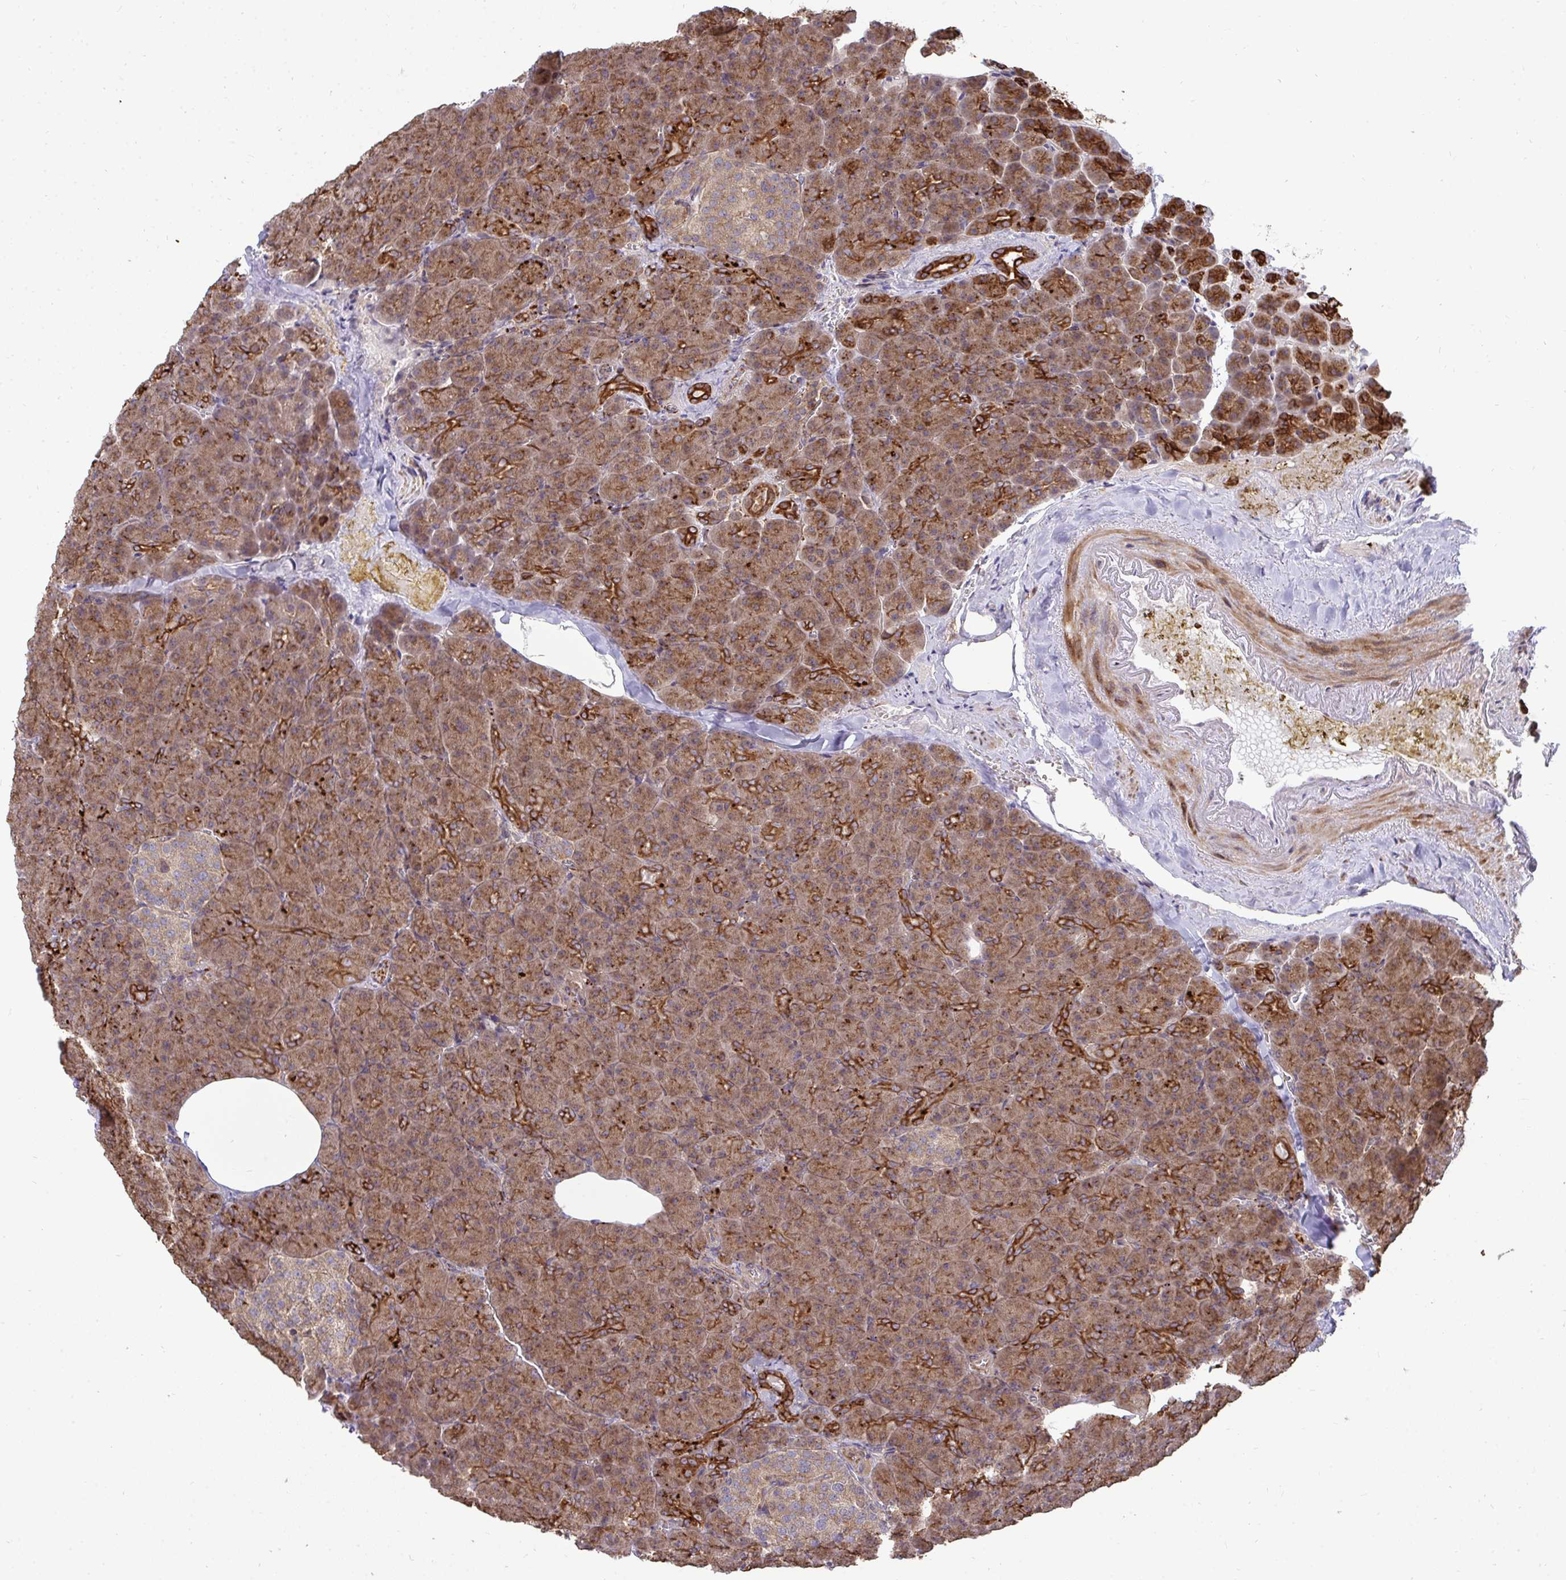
{"staining": {"intensity": "strong", "quantity": ">75%", "location": "cytoplasmic/membranous"}, "tissue": "pancreas", "cell_type": "Exocrine glandular cells", "image_type": "normal", "snomed": [{"axis": "morphology", "description": "Normal tissue, NOS"}, {"axis": "topography", "description": "Pancreas"}], "caption": "Protein expression analysis of normal human pancreas reveals strong cytoplasmic/membranous positivity in about >75% of exocrine glandular cells. (DAB = brown stain, brightfield microscopy at high magnification).", "gene": "TRIM44", "patient": {"sex": "female", "age": 74}}